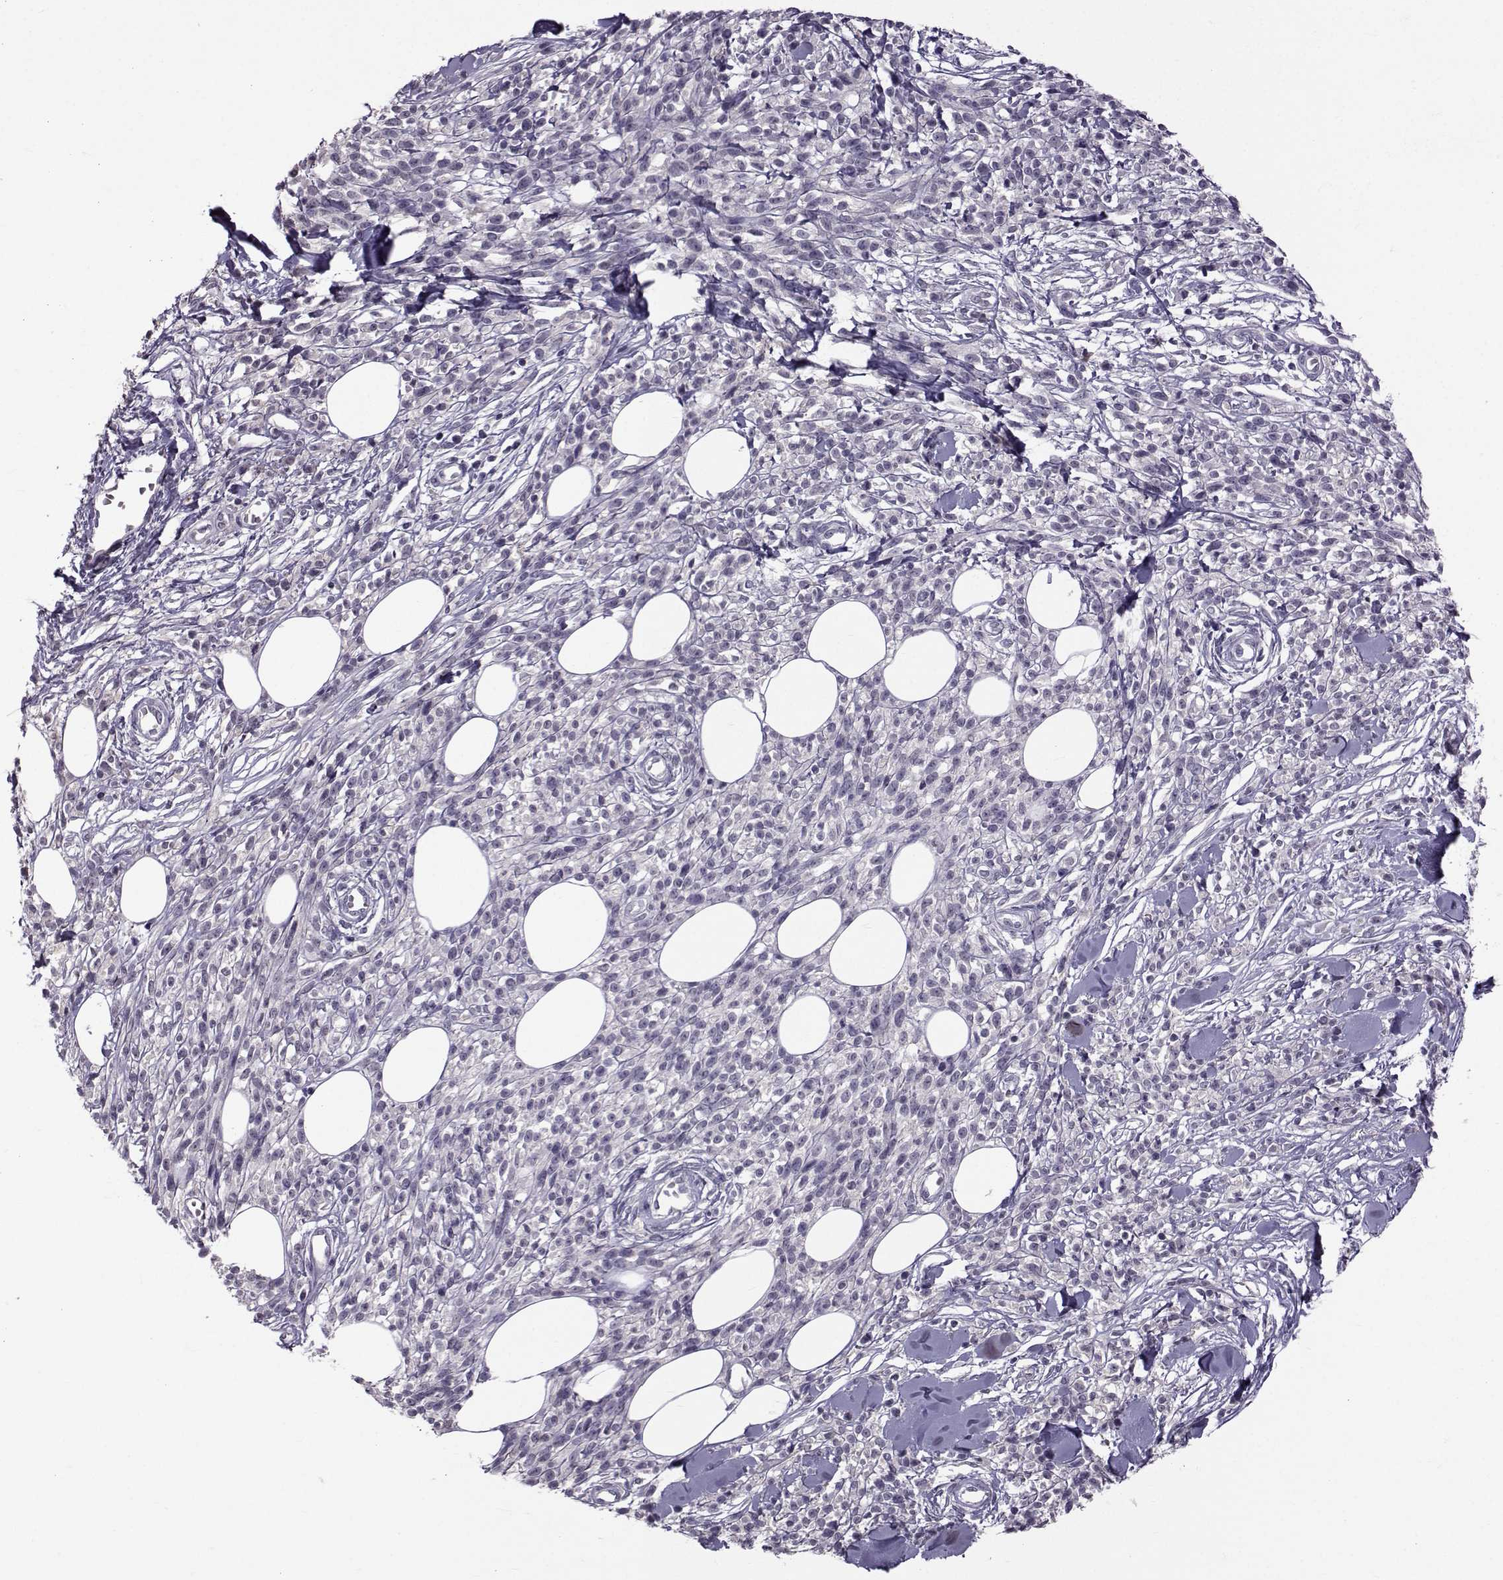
{"staining": {"intensity": "negative", "quantity": "none", "location": "none"}, "tissue": "melanoma", "cell_type": "Tumor cells", "image_type": "cancer", "snomed": [{"axis": "morphology", "description": "Malignant melanoma, NOS"}, {"axis": "topography", "description": "Skin"}, {"axis": "topography", "description": "Skin of trunk"}], "caption": "Immunohistochemical staining of melanoma shows no significant staining in tumor cells. (Immunohistochemistry, brightfield microscopy, high magnification).", "gene": "TNFRSF11B", "patient": {"sex": "male", "age": 74}}